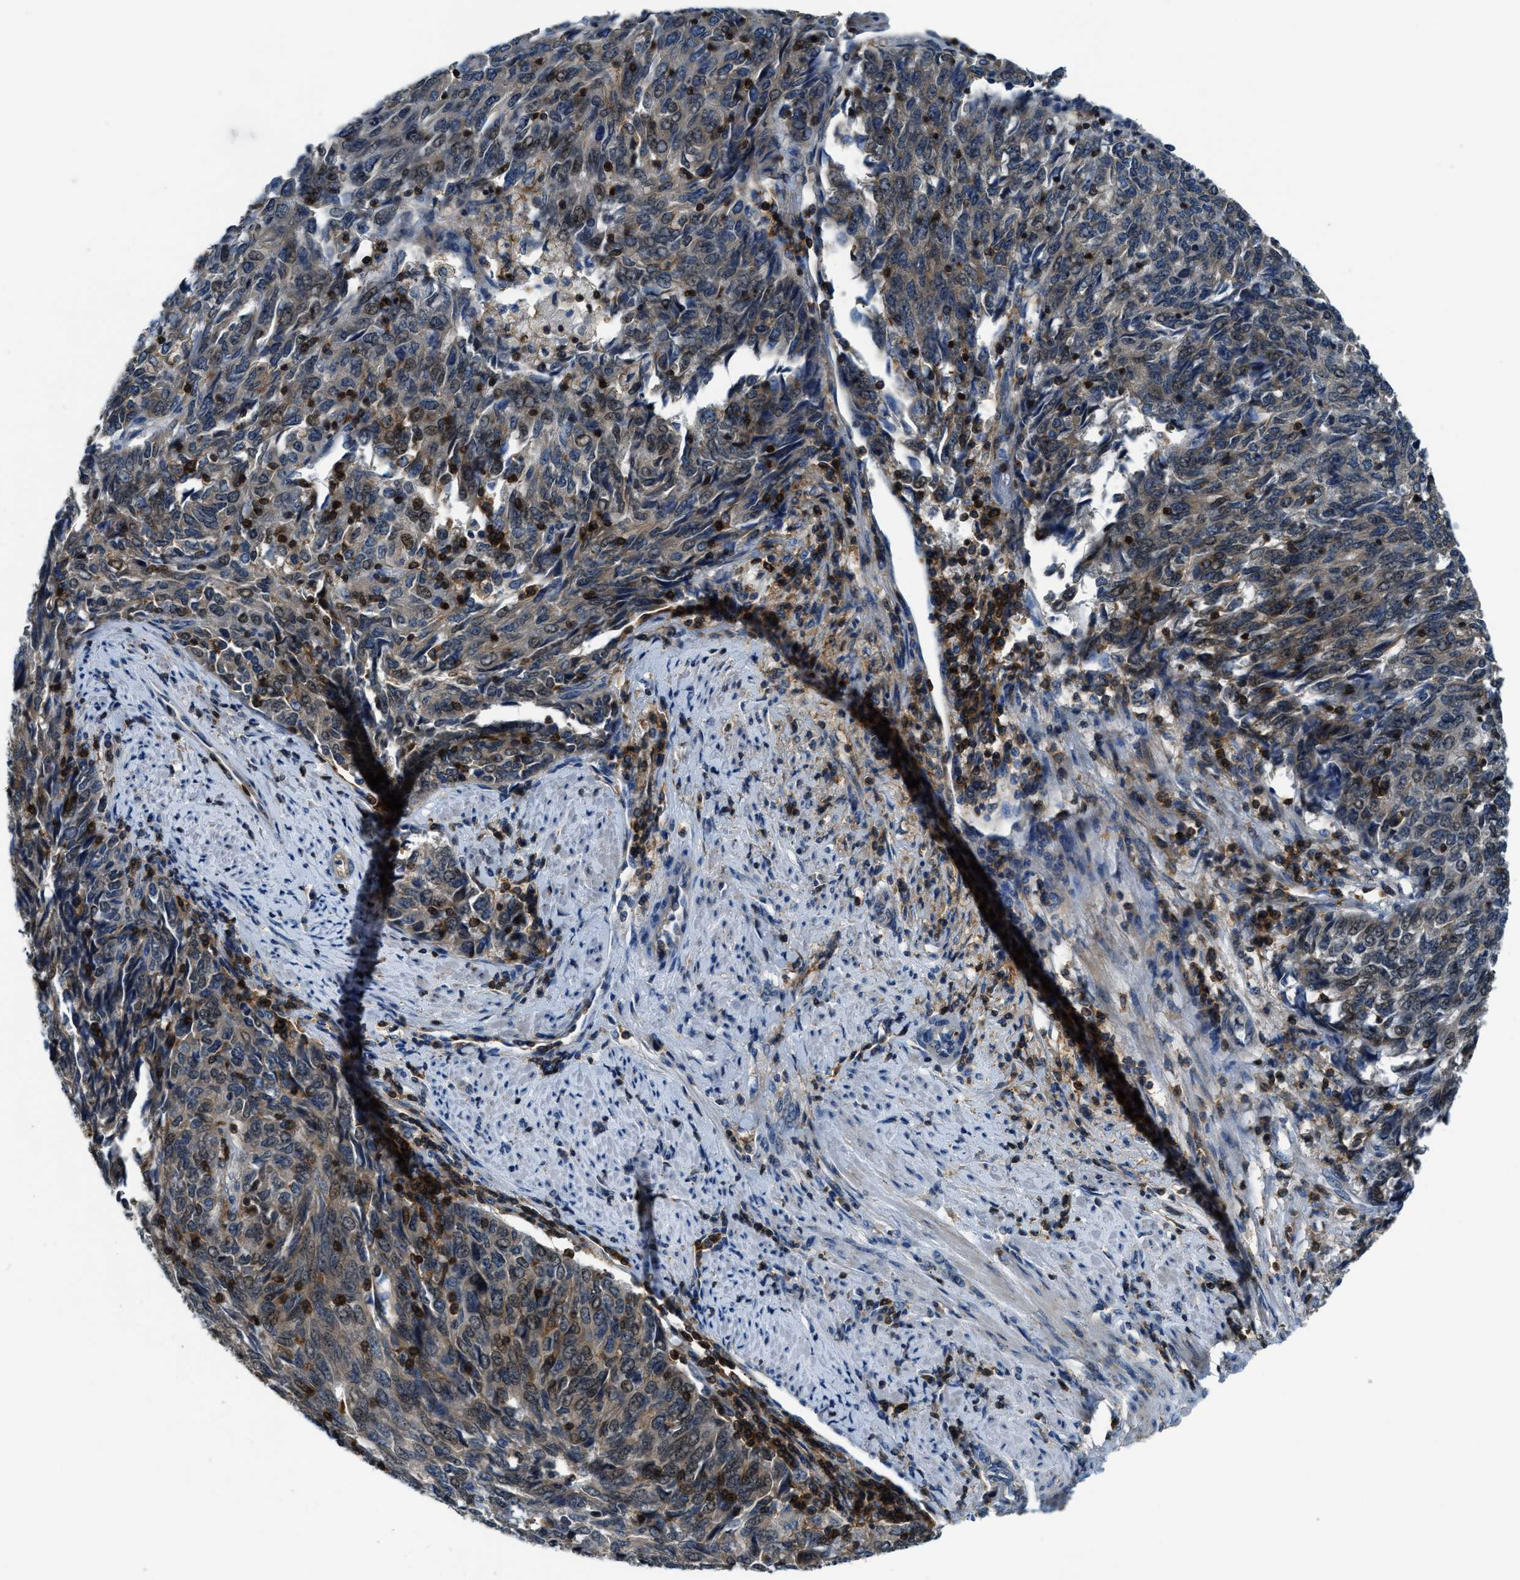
{"staining": {"intensity": "weak", "quantity": "25%-75%", "location": "cytoplasmic/membranous"}, "tissue": "endometrial cancer", "cell_type": "Tumor cells", "image_type": "cancer", "snomed": [{"axis": "morphology", "description": "Adenocarcinoma, NOS"}, {"axis": "topography", "description": "Endometrium"}], "caption": "This is a histology image of IHC staining of endometrial adenocarcinoma, which shows weak positivity in the cytoplasmic/membranous of tumor cells.", "gene": "MYO1G", "patient": {"sex": "female", "age": 80}}